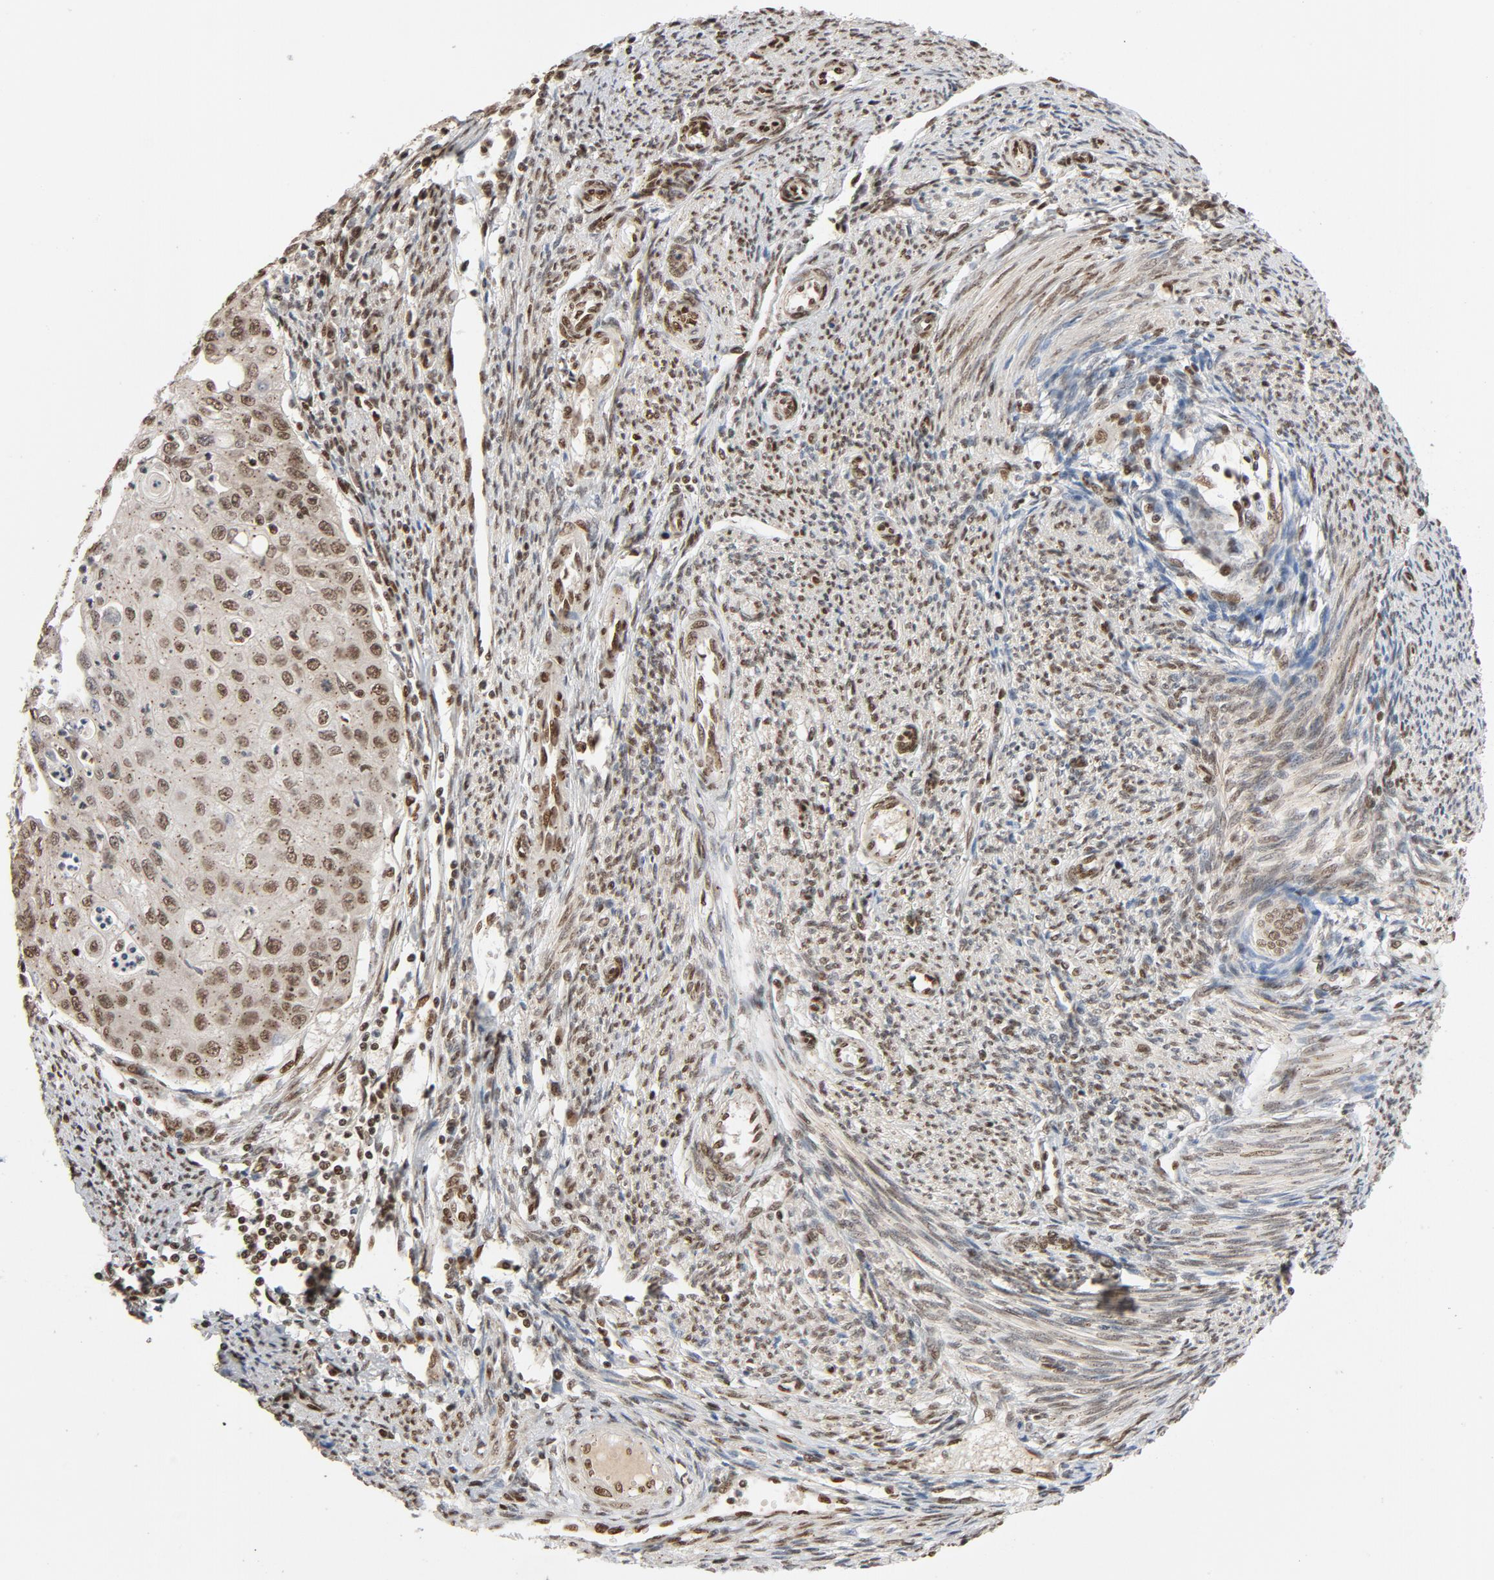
{"staining": {"intensity": "moderate", "quantity": ">75%", "location": "nuclear"}, "tissue": "endometrial cancer", "cell_type": "Tumor cells", "image_type": "cancer", "snomed": [{"axis": "morphology", "description": "Adenocarcinoma, NOS"}, {"axis": "topography", "description": "Endometrium"}], "caption": "DAB immunohistochemical staining of endometrial adenocarcinoma displays moderate nuclear protein staining in approximately >75% of tumor cells.", "gene": "SMARCD1", "patient": {"sex": "female", "age": 79}}